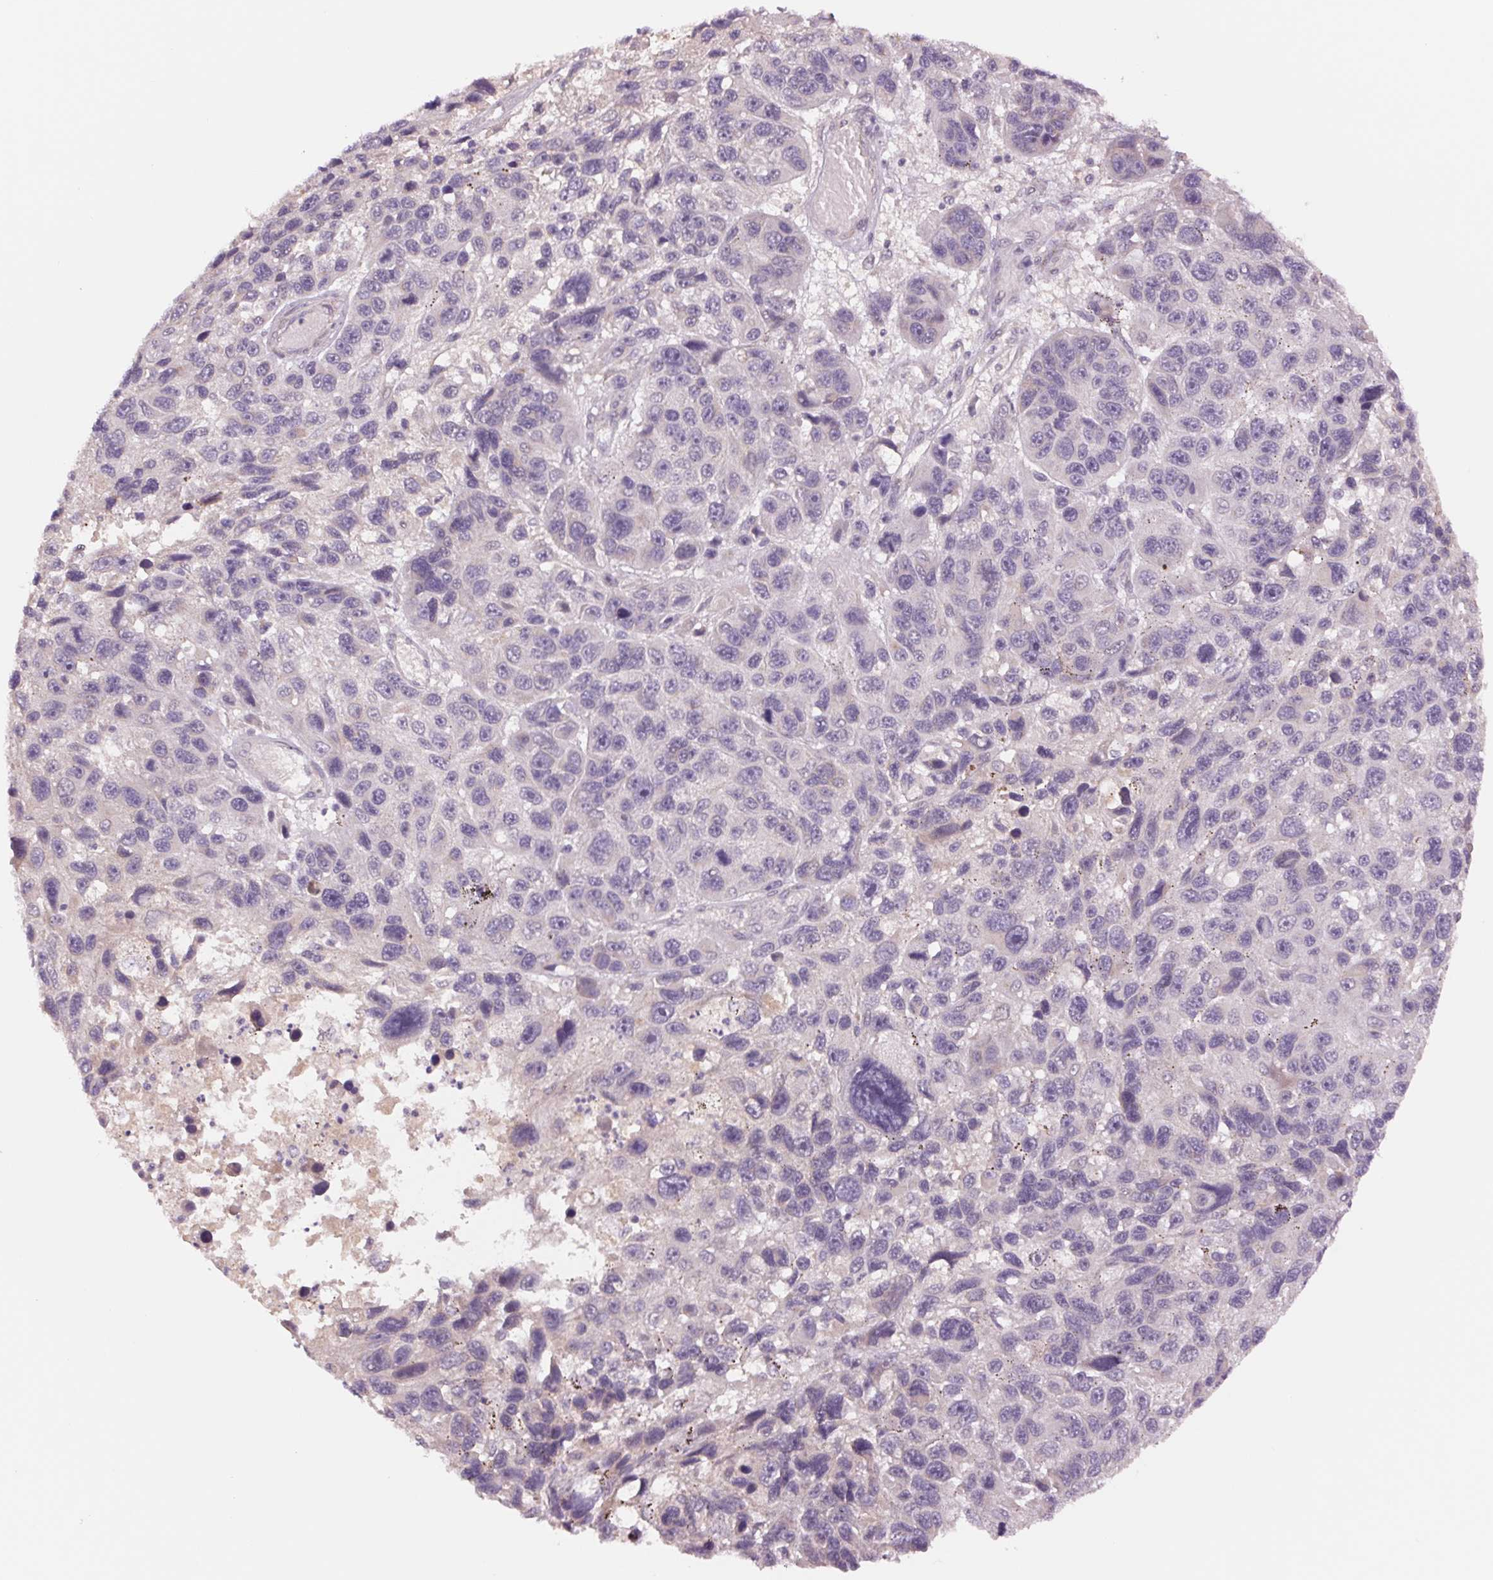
{"staining": {"intensity": "negative", "quantity": "none", "location": "none"}, "tissue": "melanoma", "cell_type": "Tumor cells", "image_type": "cancer", "snomed": [{"axis": "morphology", "description": "Malignant melanoma, NOS"}, {"axis": "topography", "description": "Skin"}], "caption": "Immunohistochemistry image of human melanoma stained for a protein (brown), which demonstrates no expression in tumor cells.", "gene": "PPIA", "patient": {"sex": "male", "age": 53}}